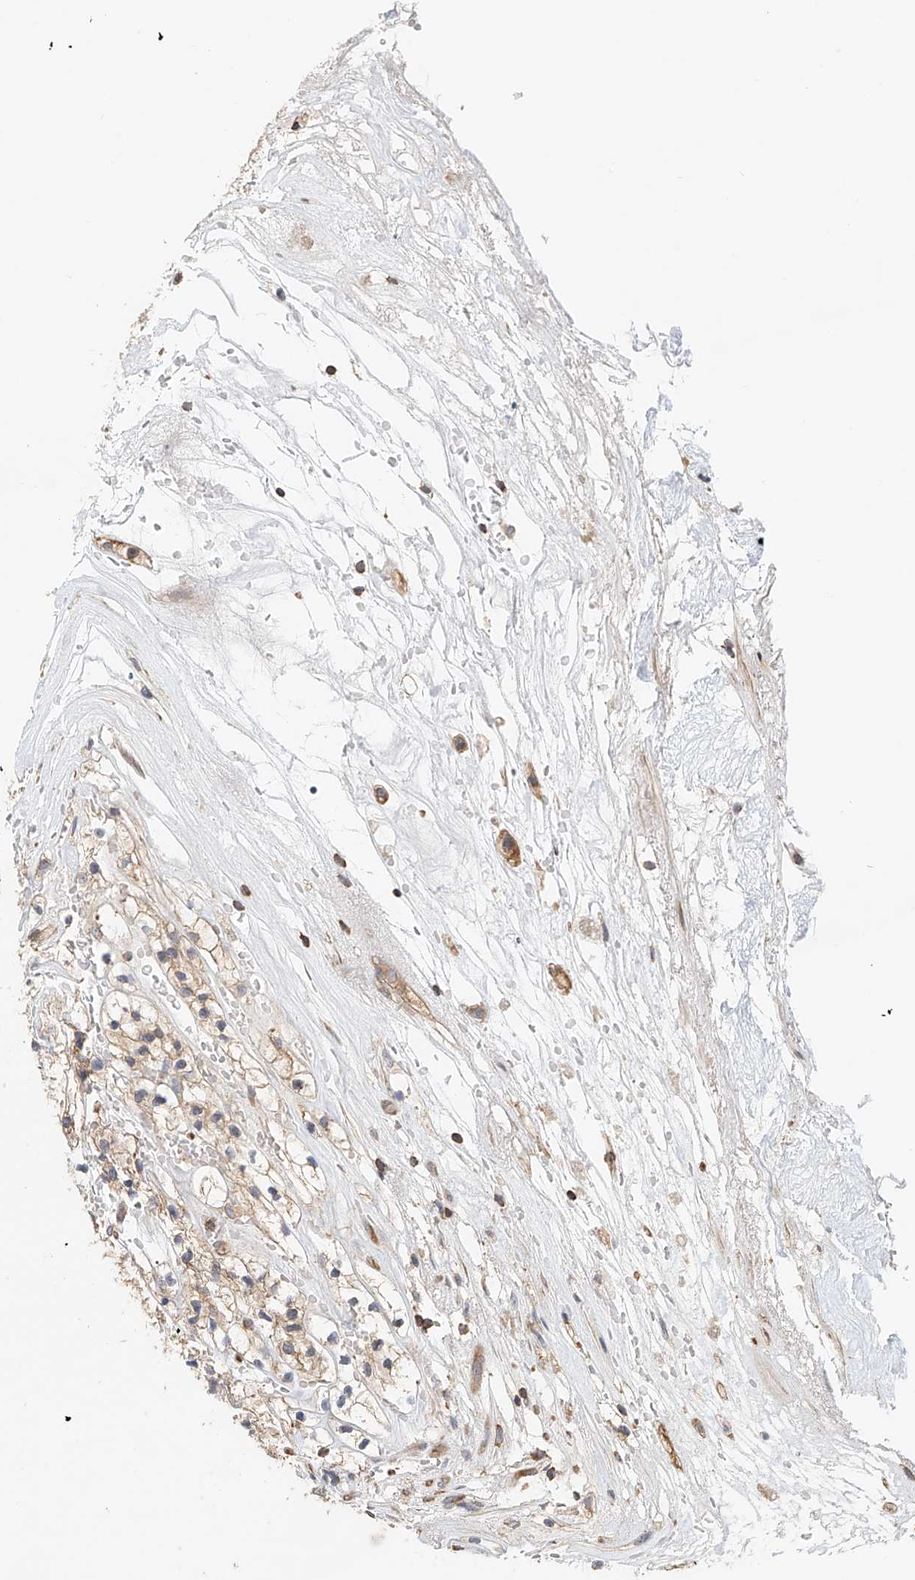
{"staining": {"intensity": "weak", "quantity": "25%-75%", "location": "cytoplasmic/membranous"}, "tissue": "renal cancer", "cell_type": "Tumor cells", "image_type": "cancer", "snomed": [{"axis": "morphology", "description": "Adenocarcinoma, NOS"}, {"axis": "topography", "description": "Kidney"}], "caption": "DAB immunohistochemical staining of human renal adenocarcinoma displays weak cytoplasmic/membranous protein expression in about 25%-75% of tumor cells. Nuclei are stained in blue.", "gene": "FRYL", "patient": {"sex": "female", "age": 57}}